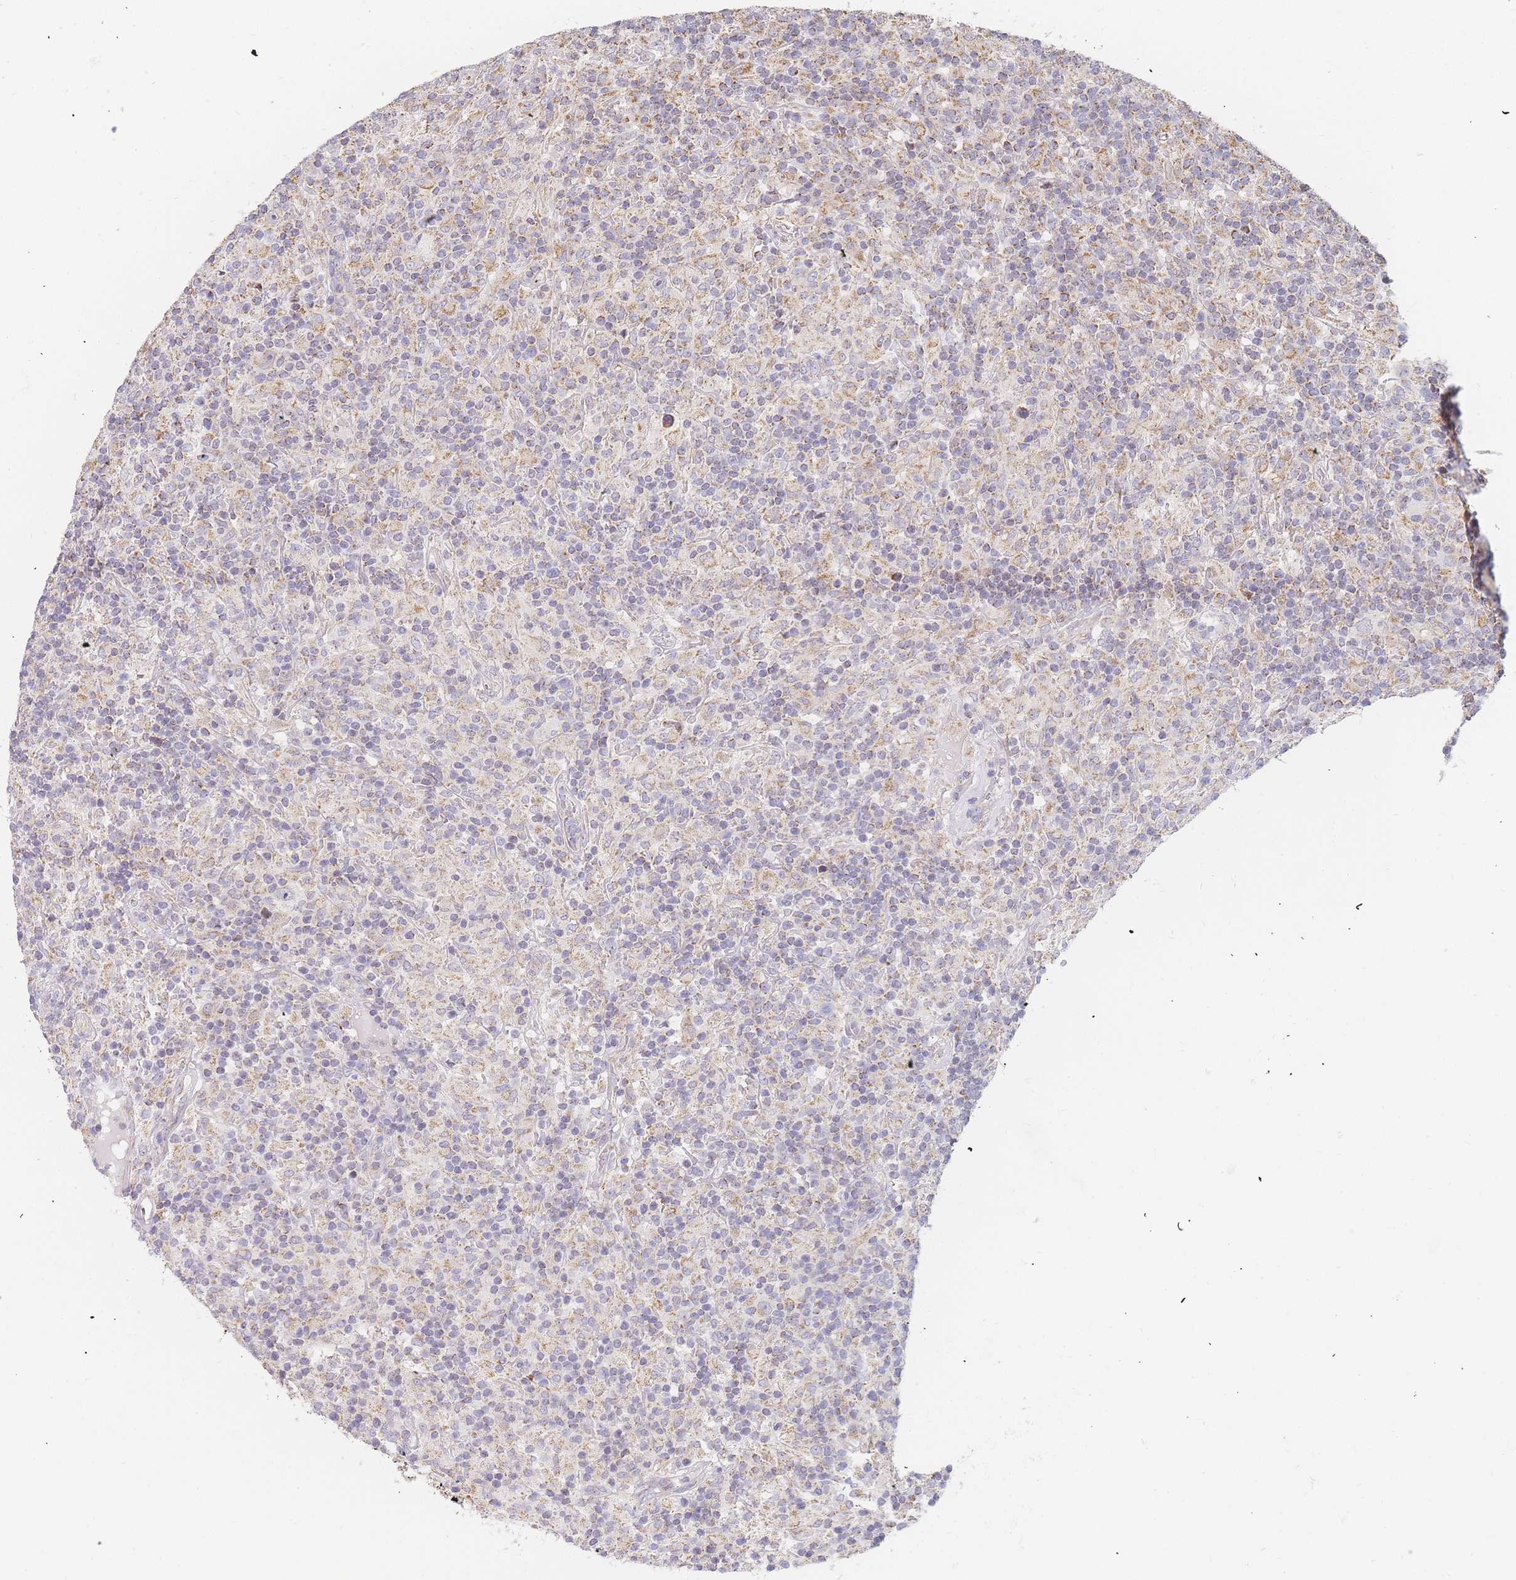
{"staining": {"intensity": "negative", "quantity": "none", "location": "none"}, "tissue": "lymphoma", "cell_type": "Tumor cells", "image_type": "cancer", "snomed": [{"axis": "morphology", "description": "Hodgkin's disease, NOS"}, {"axis": "topography", "description": "Lymph node"}], "caption": "The histopathology image displays no staining of tumor cells in lymphoma.", "gene": "ADCY9", "patient": {"sex": "male", "age": 70}}